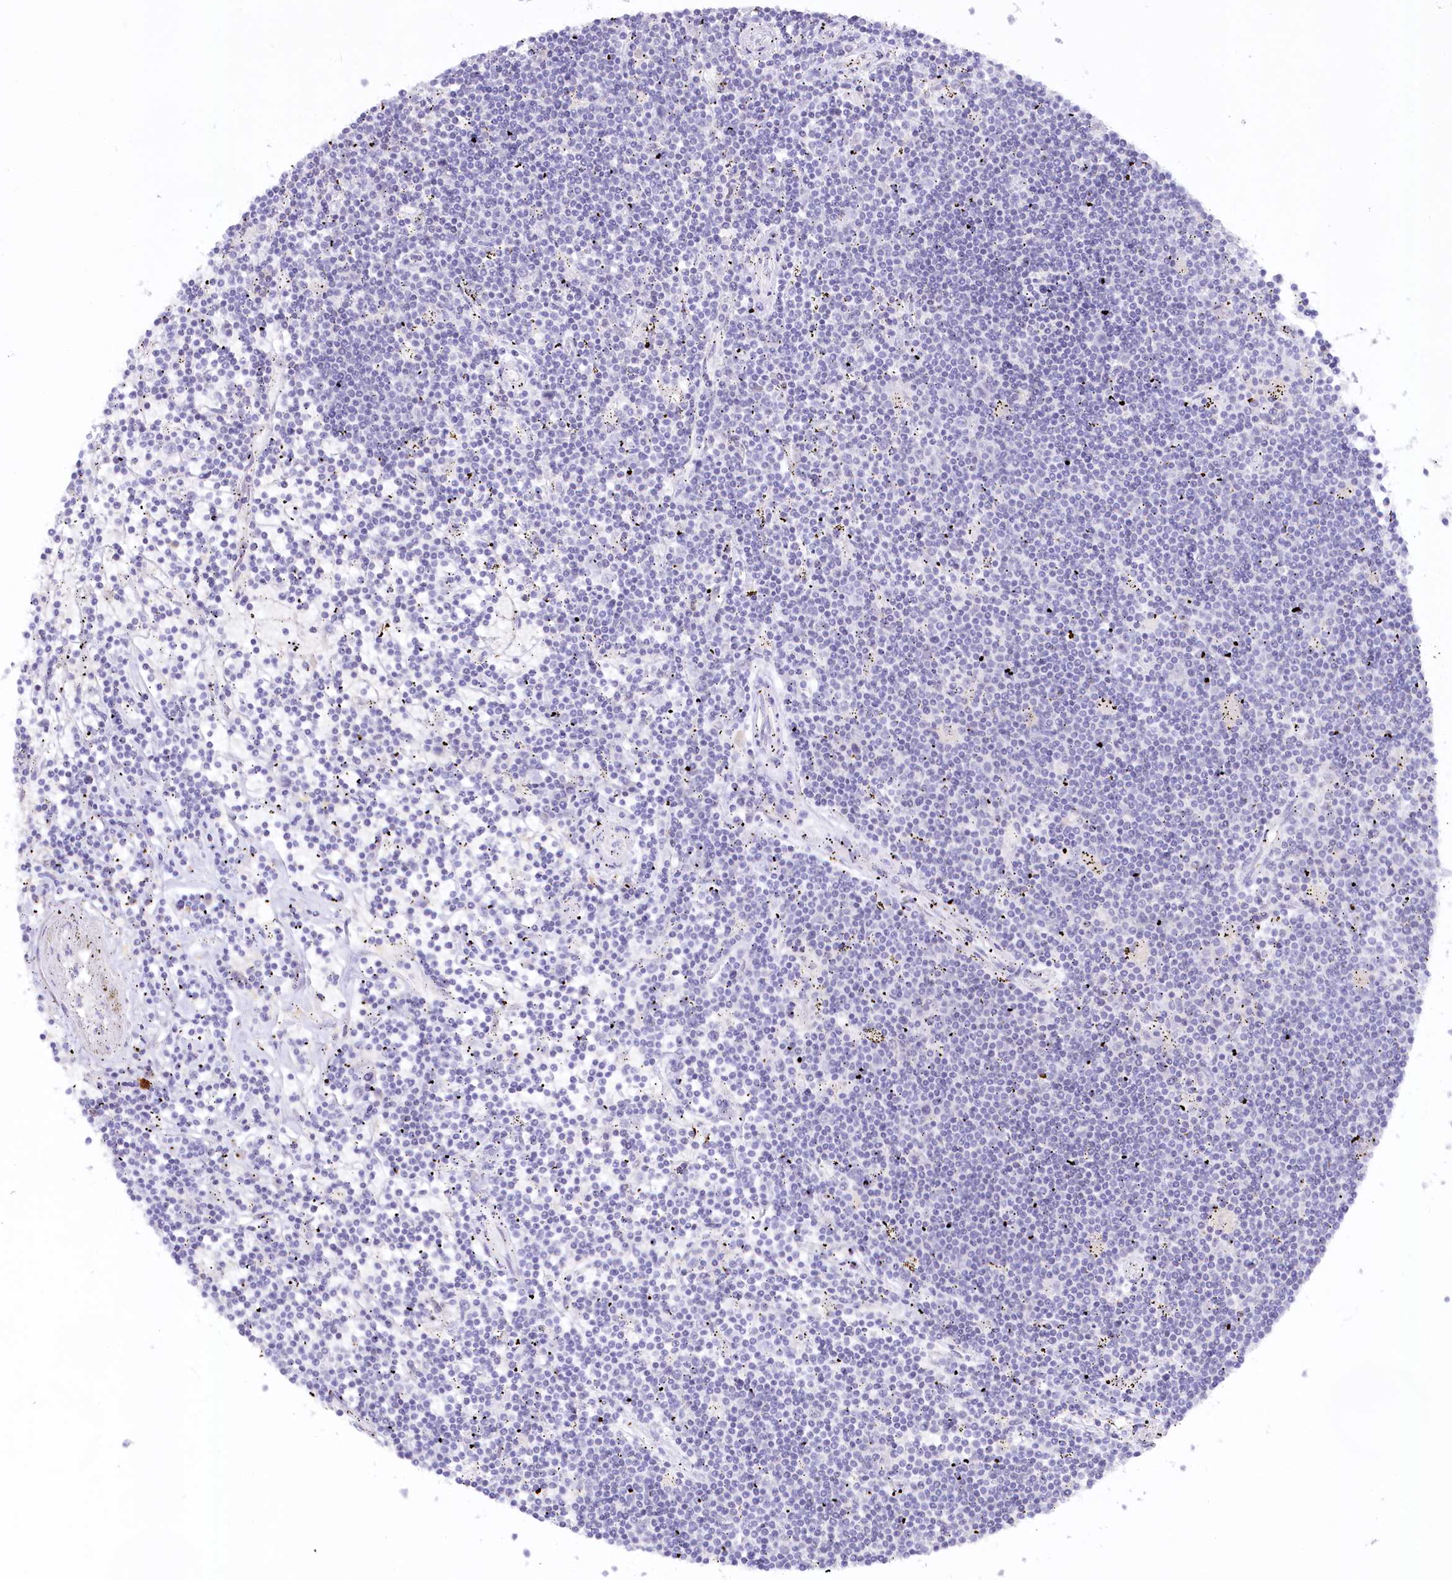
{"staining": {"intensity": "negative", "quantity": "none", "location": "none"}, "tissue": "lymphoma", "cell_type": "Tumor cells", "image_type": "cancer", "snomed": [{"axis": "morphology", "description": "Malignant lymphoma, non-Hodgkin's type, Low grade"}, {"axis": "topography", "description": "Spleen"}], "caption": "An immunohistochemistry (IHC) photomicrograph of malignant lymphoma, non-Hodgkin's type (low-grade) is shown. There is no staining in tumor cells of malignant lymphoma, non-Hodgkin's type (low-grade).", "gene": "MYOZ1", "patient": {"sex": "male", "age": 76}}